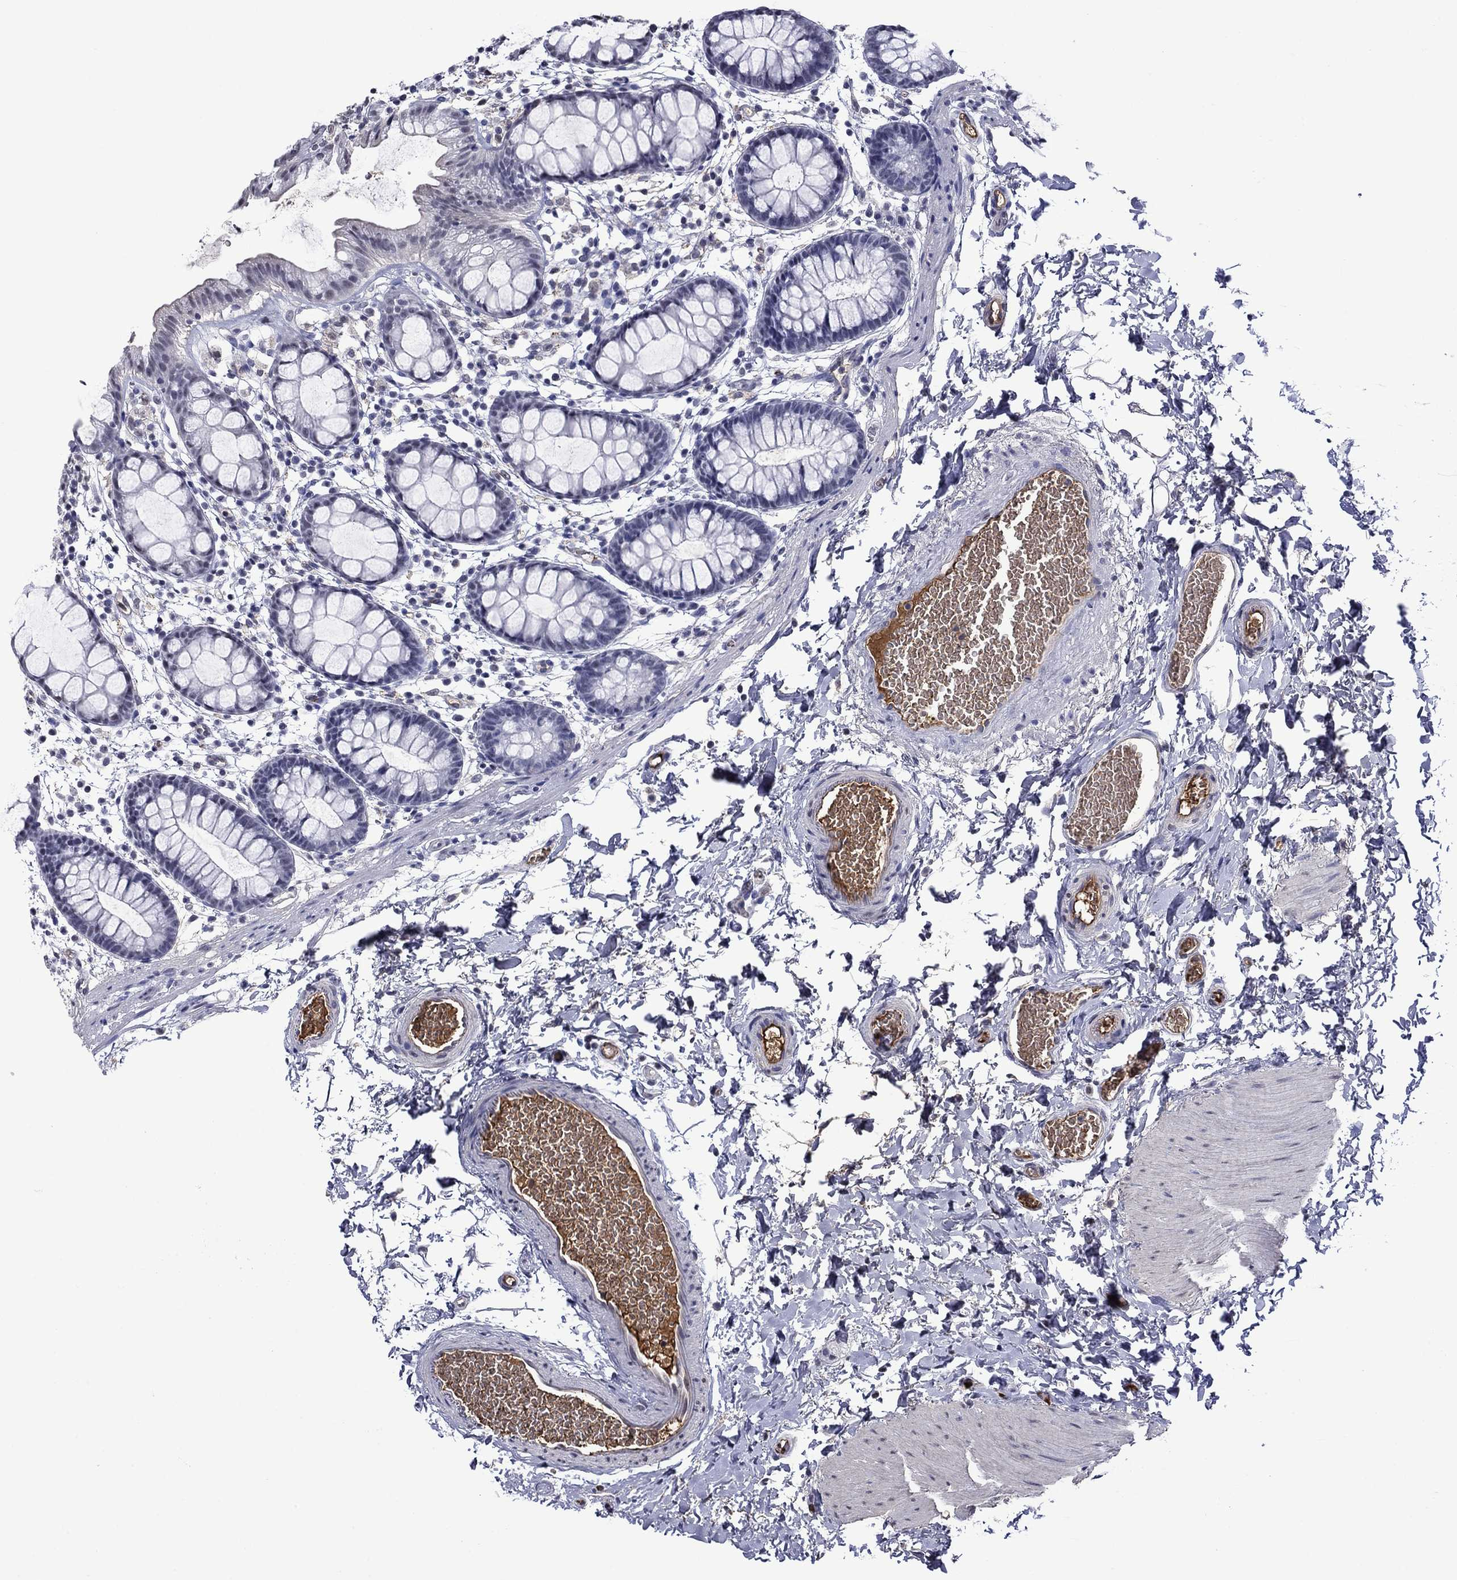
{"staining": {"intensity": "negative", "quantity": "none", "location": "none"}, "tissue": "rectum", "cell_type": "Glandular cells", "image_type": "normal", "snomed": [{"axis": "morphology", "description": "Normal tissue, NOS"}, {"axis": "topography", "description": "Rectum"}], "caption": "Immunohistochemistry of normal human rectum exhibits no expression in glandular cells. (Brightfield microscopy of DAB (3,3'-diaminobenzidine) immunohistochemistry (IHC) at high magnification).", "gene": "APOA2", "patient": {"sex": "male", "age": 57}}